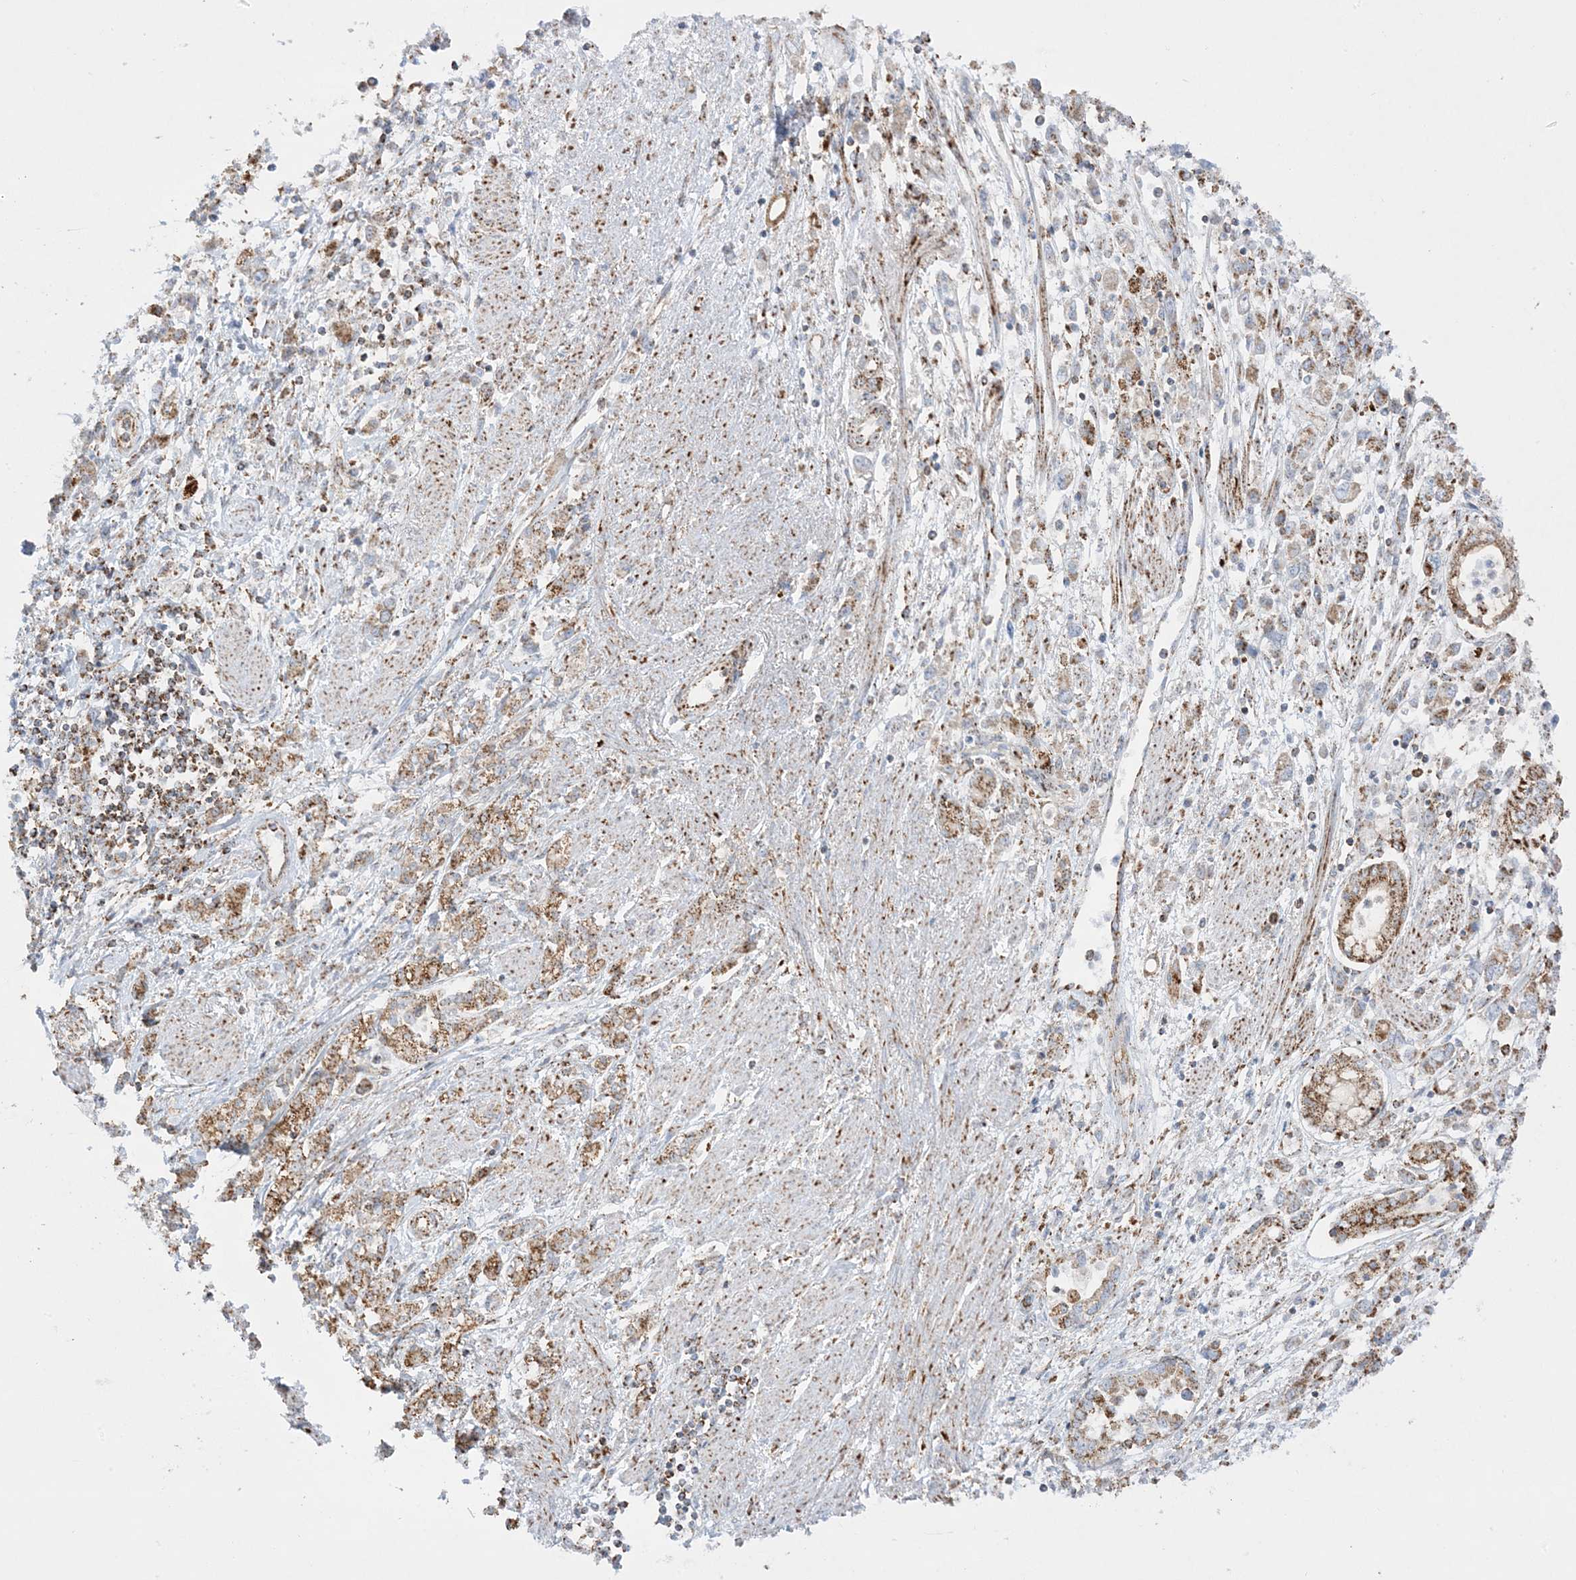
{"staining": {"intensity": "moderate", "quantity": ">75%", "location": "cytoplasmic/membranous"}, "tissue": "stomach cancer", "cell_type": "Tumor cells", "image_type": "cancer", "snomed": [{"axis": "morphology", "description": "Adenocarcinoma, NOS"}, {"axis": "topography", "description": "Stomach"}], "caption": "Brown immunohistochemical staining in adenocarcinoma (stomach) shows moderate cytoplasmic/membranous staining in approximately >75% of tumor cells.", "gene": "MRPS36", "patient": {"sex": "female", "age": 76}}